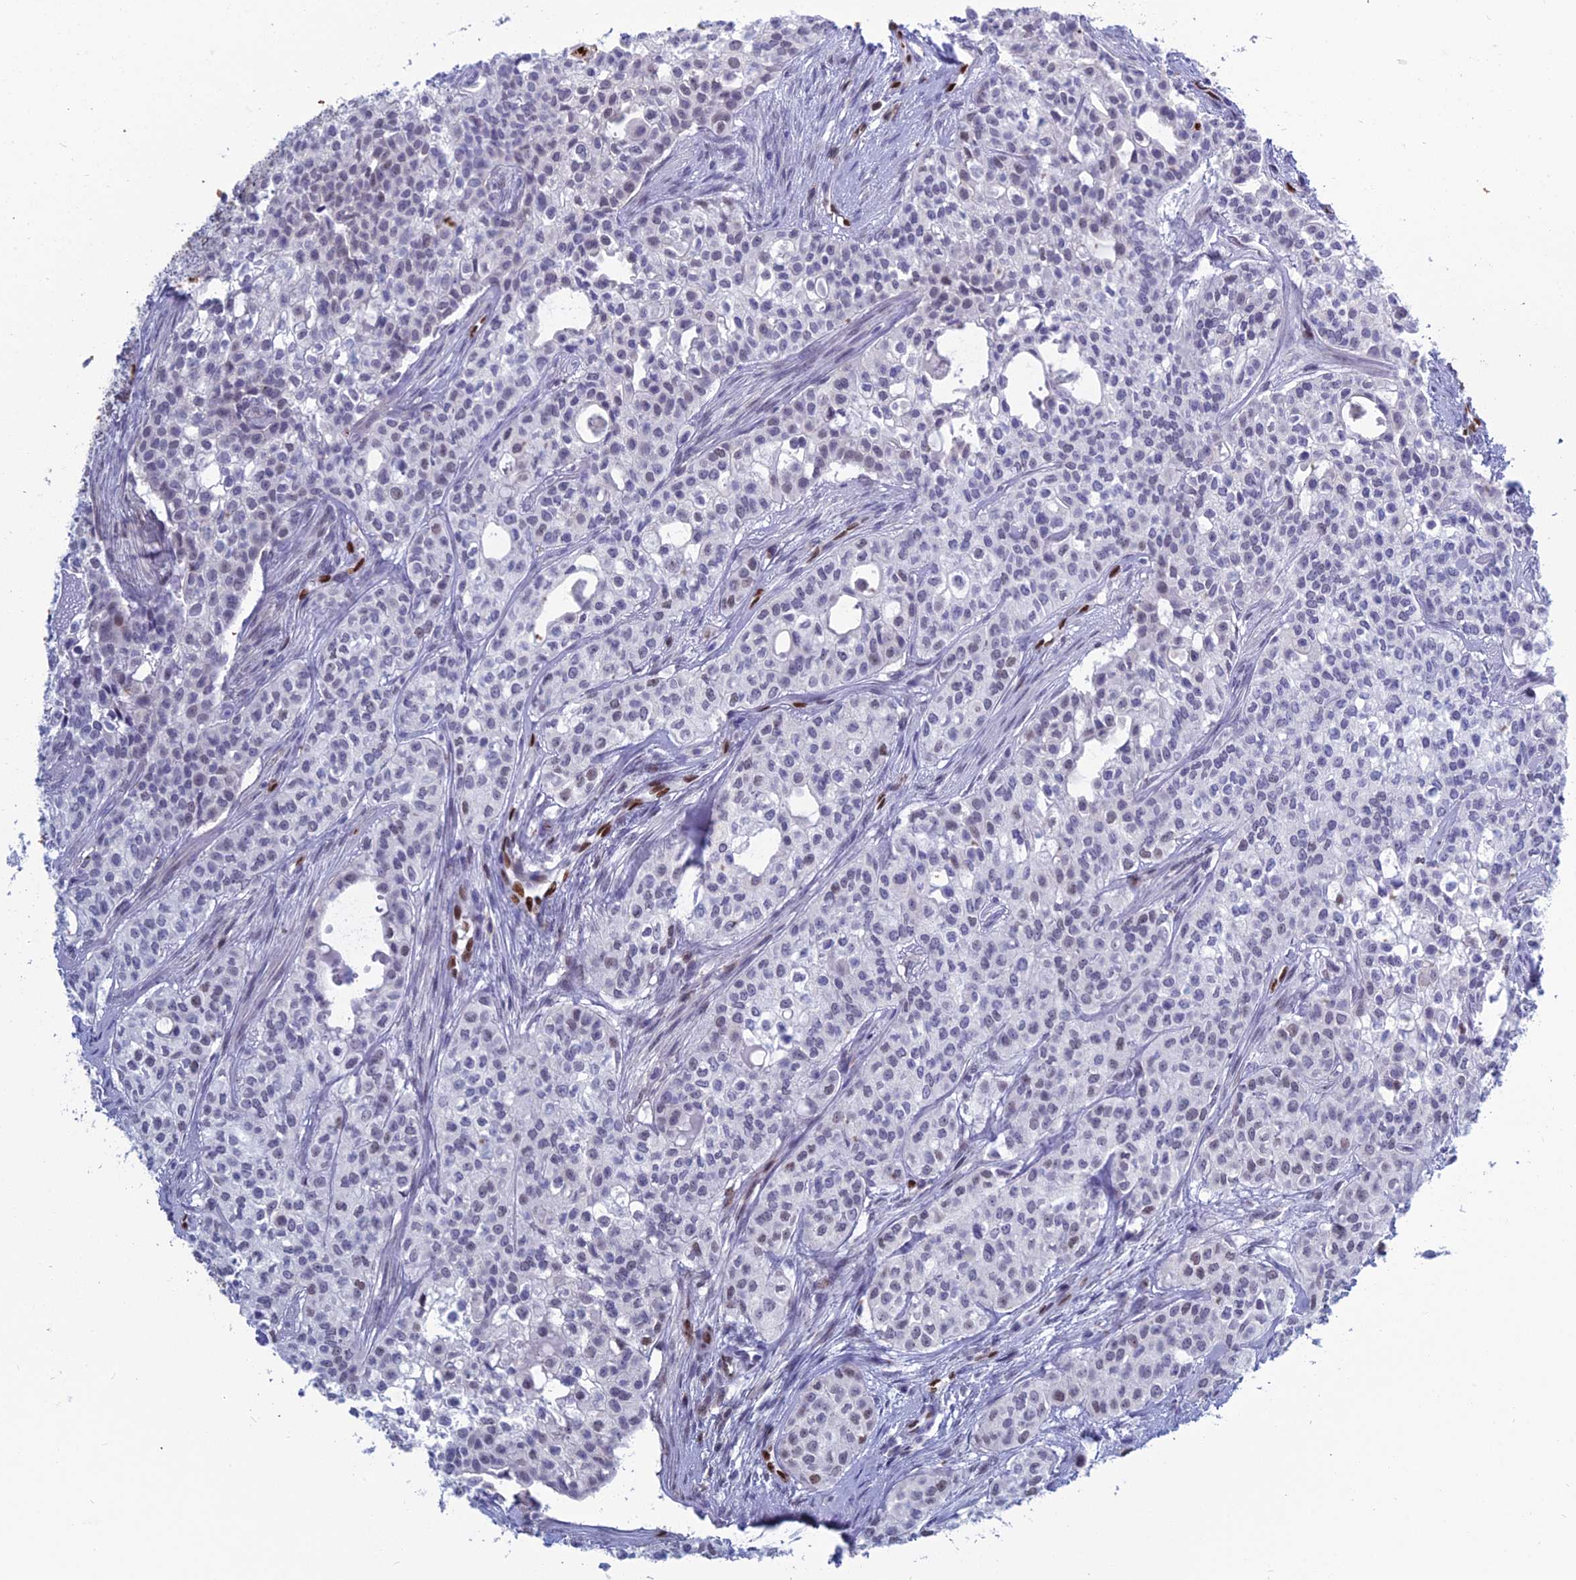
{"staining": {"intensity": "negative", "quantity": "none", "location": "none"}, "tissue": "head and neck cancer", "cell_type": "Tumor cells", "image_type": "cancer", "snomed": [{"axis": "morphology", "description": "Adenocarcinoma, NOS"}, {"axis": "topography", "description": "Head-Neck"}], "caption": "A photomicrograph of head and neck cancer (adenocarcinoma) stained for a protein reveals no brown staining in tumor cells.", "gene": "NOL4L", "patient": {"sex": "male", "age": 81}}